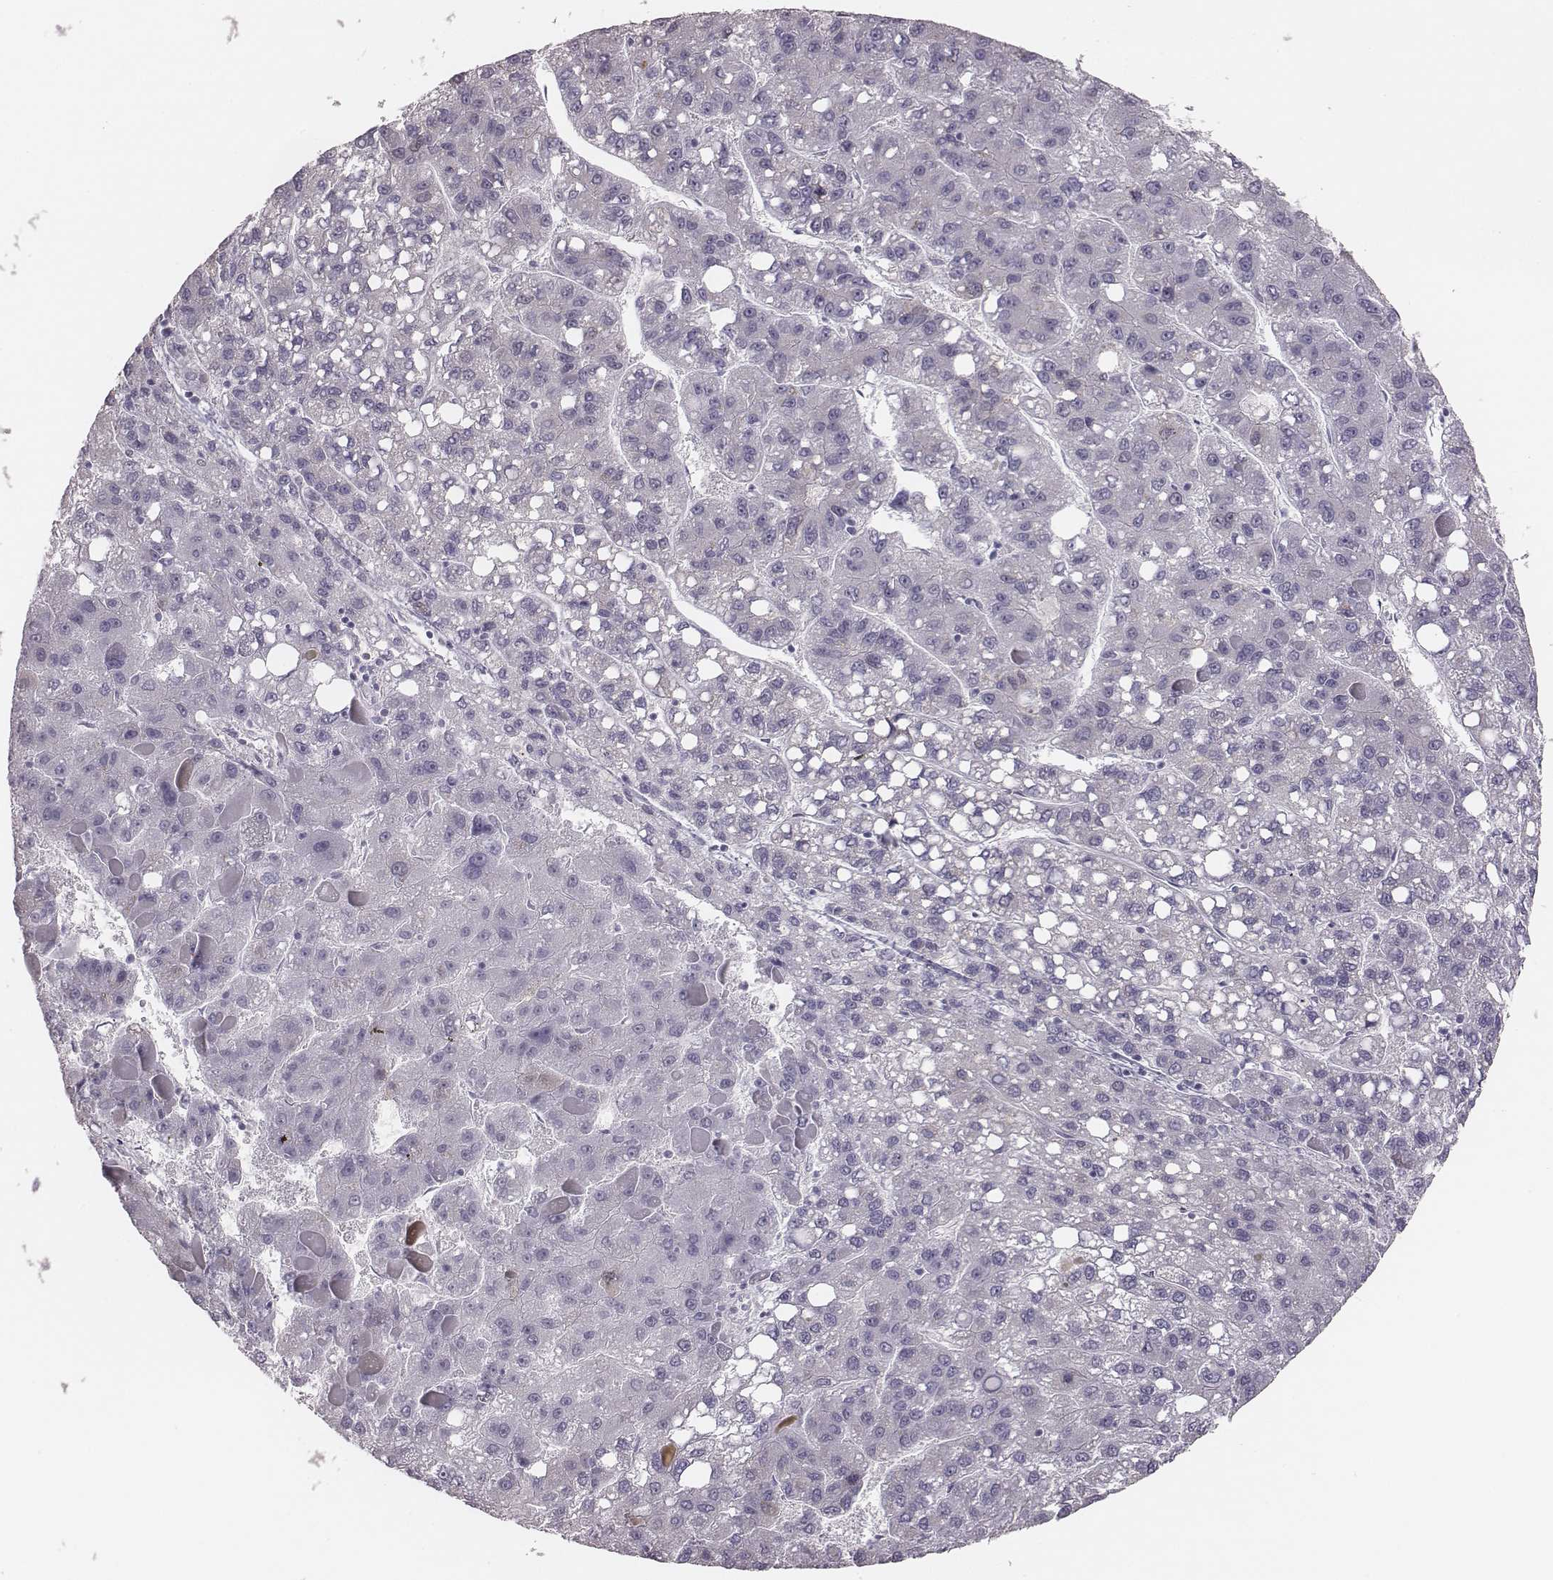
{"staining": {"intensity": "negative", "quantity": "none", "location": "none"}, "tissue": "liver cancer", "cell_type": "Tumor cells", "image_type": "cancer", "snomed": [{"axis": "morphology", "description": "Carcinoma, Hepatocellular, NOS"}, {"axis": "topography", "description": "Liver"}], "caption": "Immunohistochemistry micrograph of neoplastic tissue: human liver hepatocellular carcinoma stained with DAB reveals no significant protein staining in tumor cells. The staining was performed using DAB (3,3'-diaminobenzidine) to visualize the protein expression in brown, while the nuclei were stained in blue with hematoxylin (Magnification: 20x).", "gene": "PBK", "patient": {"sex": "female", "age": 82}}